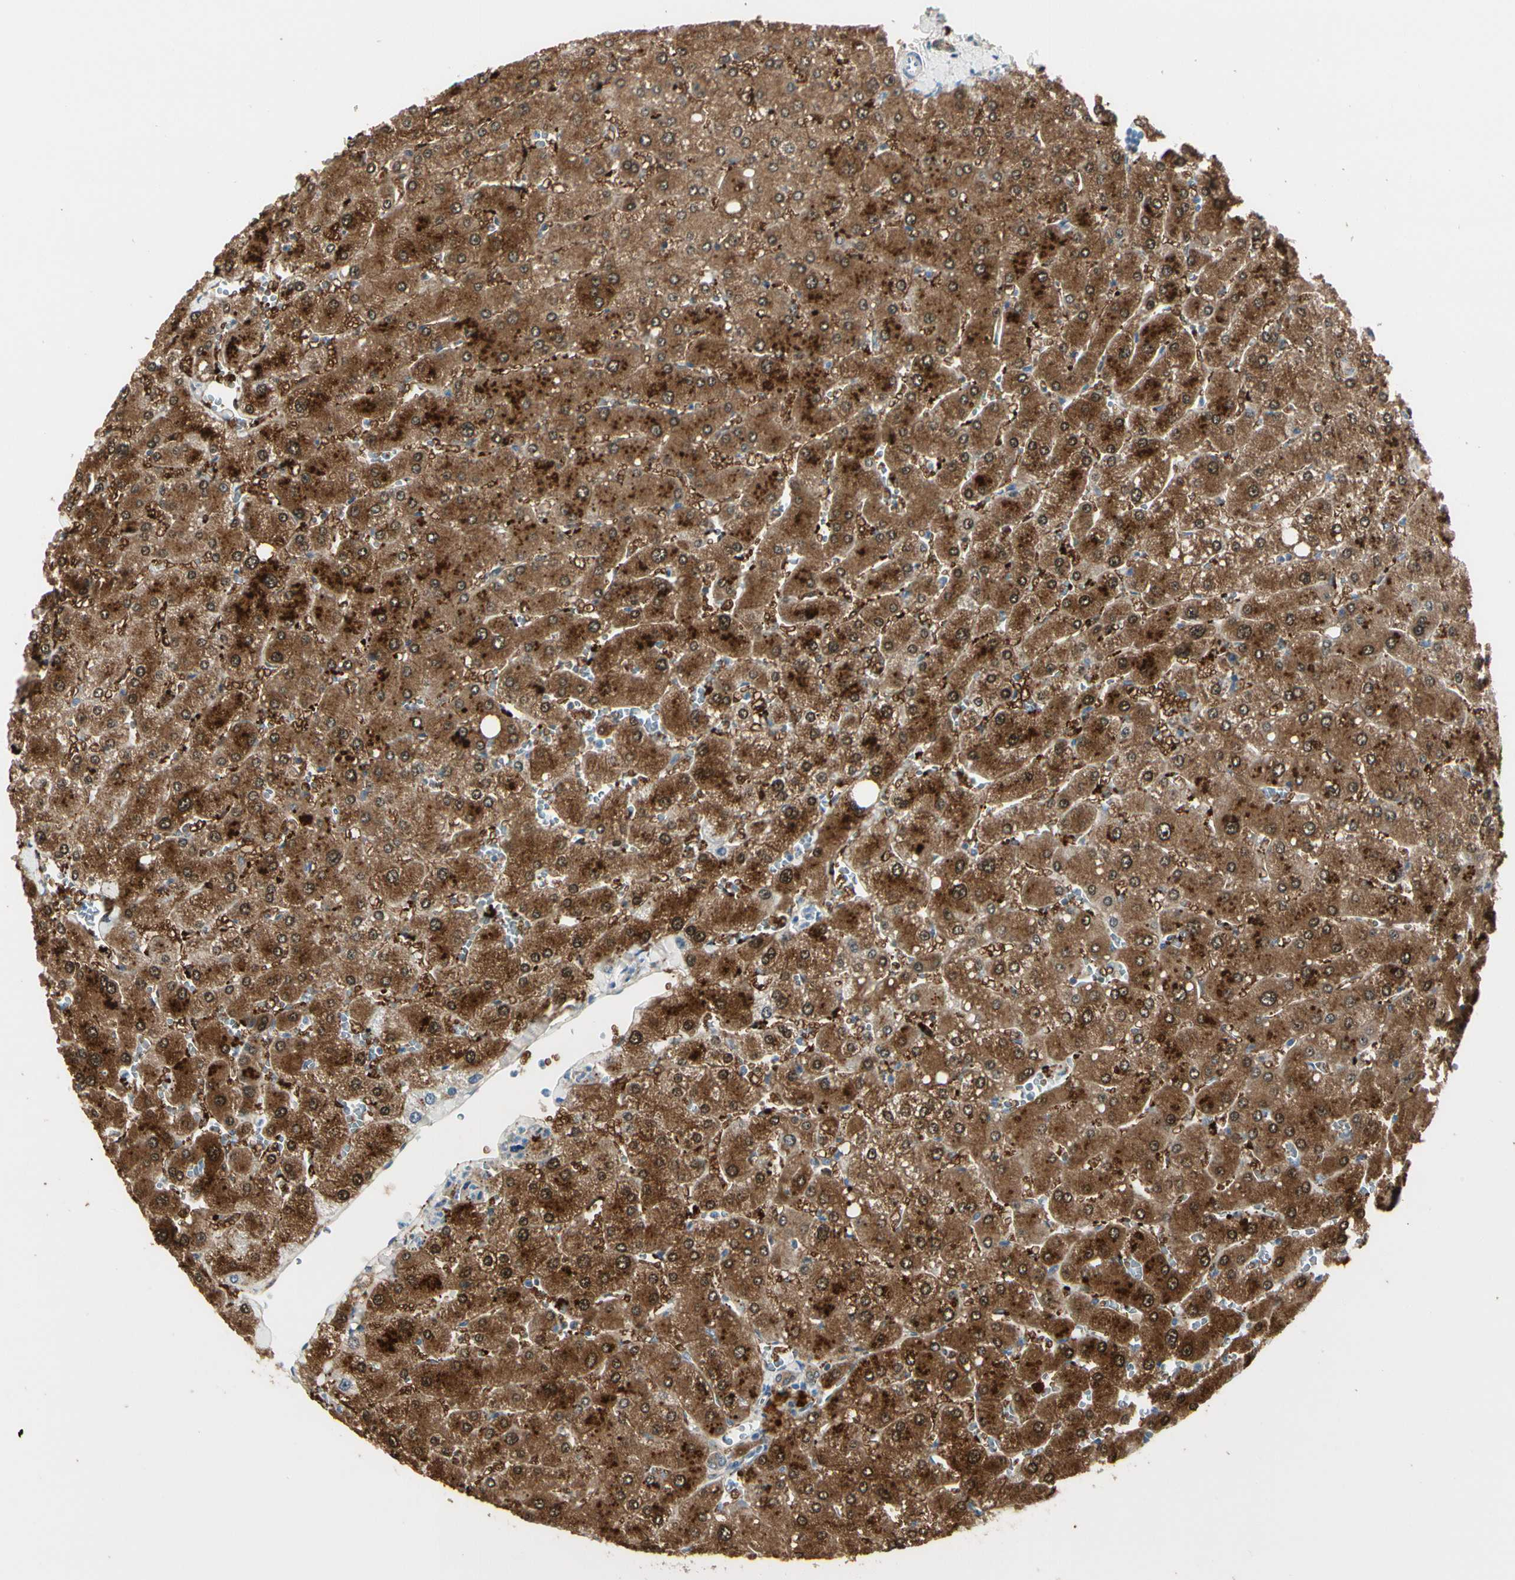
{"staining": {"intensity": "moderate", "quantity": ">75%", "location": "cytoplasmic/membranous"}, "tissue": "liver", "cell_type": "Cholangiocytes", "image_type": "normal", "snomed": [{"axis": "morphology", "description": "Normal tissue, NOS"}, {"axis": "topography", "description": "Liver"}], "caption": "Protein positivity by immunohistochemistry (IHC) displays moderate cytoplasmic/membranous positivity in approximately >75% of cholangiocytes in normal liver.", "gene": "PEBP1", "patient": {"sex": "male", "age": 55}}